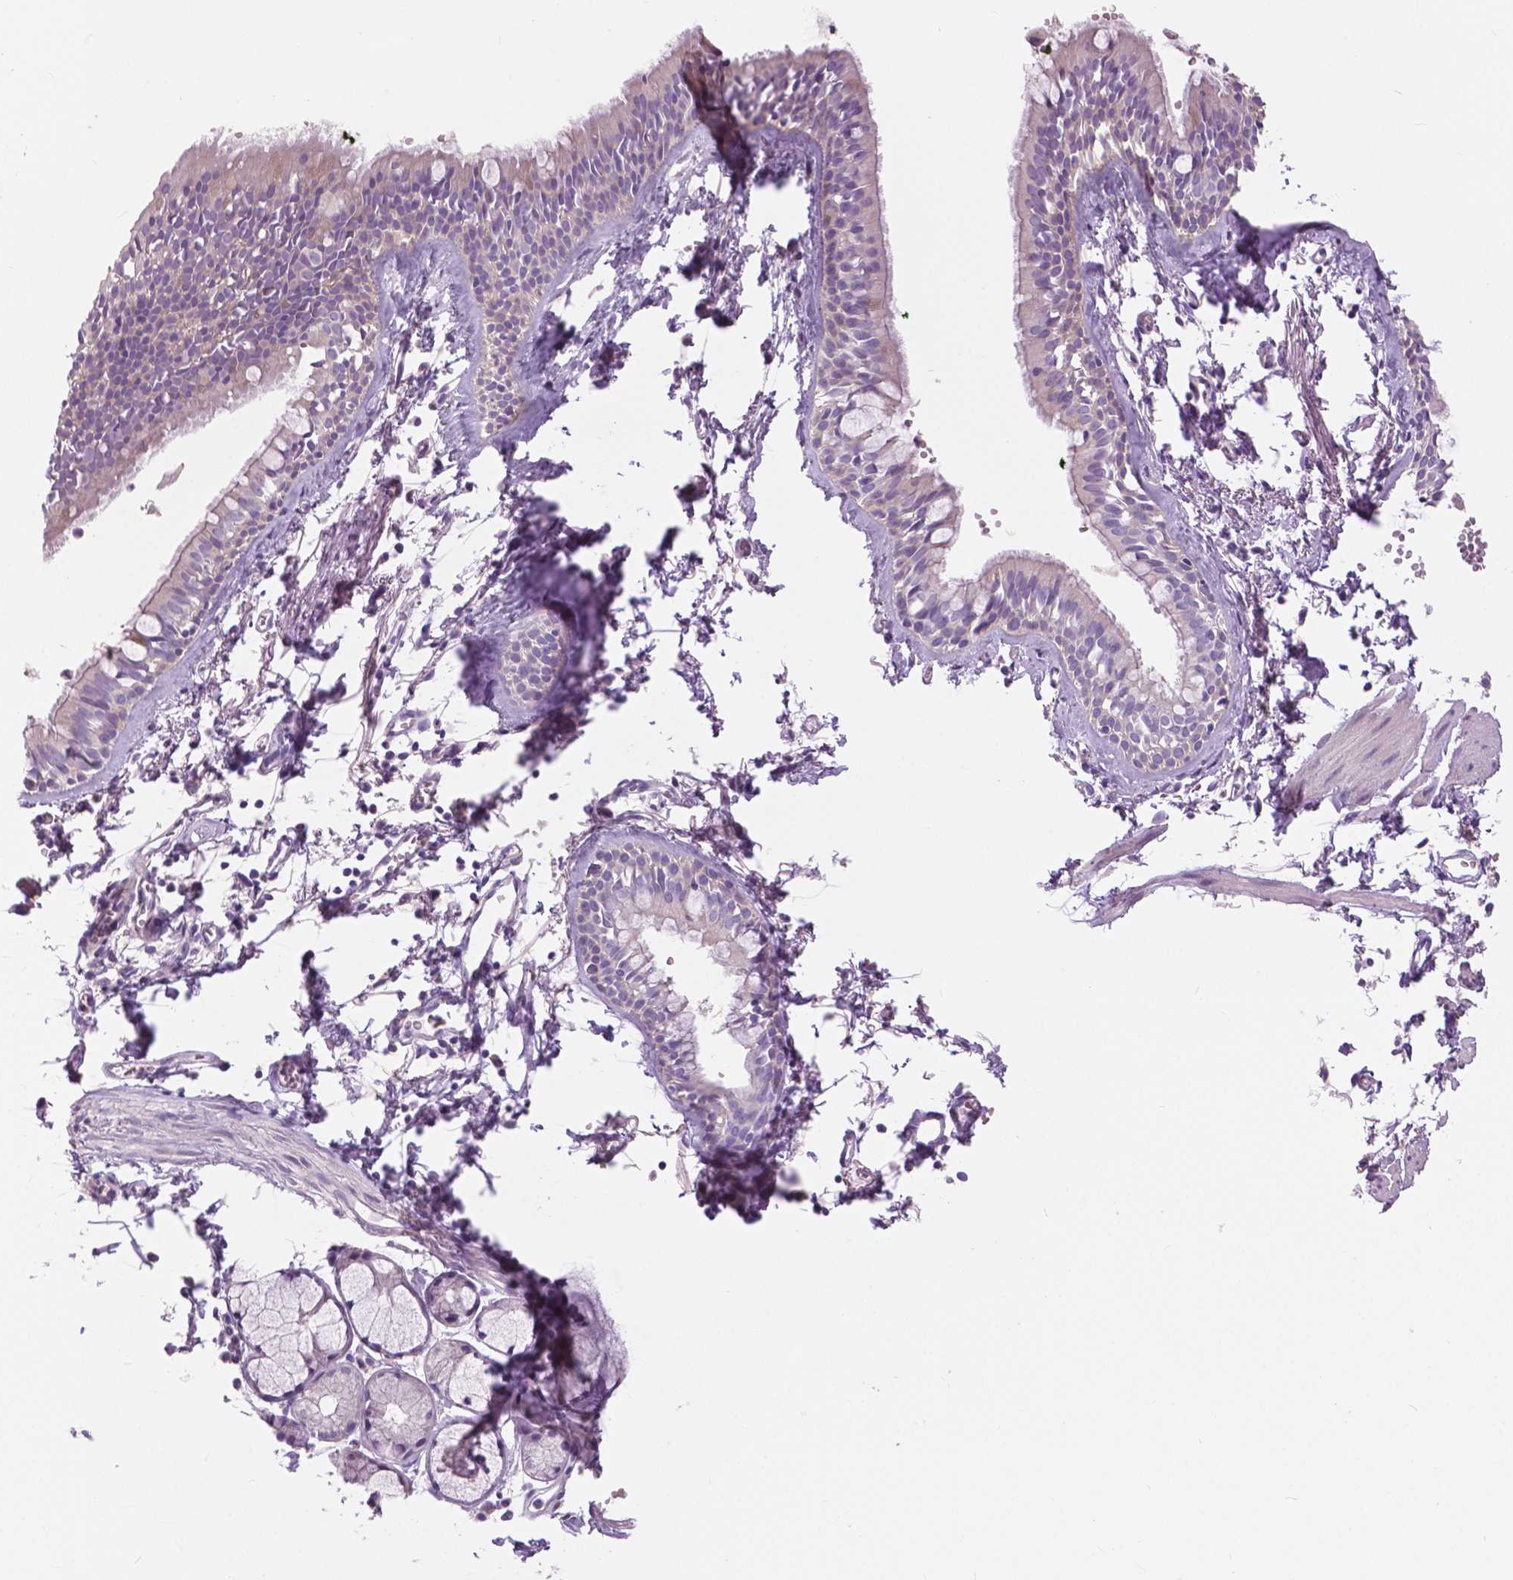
{"staining": {"intensity": "weak", "quantity": "25%-75%", "location": "cytoplasmic/membranous"}, "tissue": "bronchus", "cell_type": "Respiratory epithelial cells", "image_type": "normal", "snomed": [{"axis": "morphology", "description": "Normal tissue, NOS"}, {"axis": "topography", "description": "Cartilage tissue"}, {"axis": "topography", "description": "Bronchus"}], "caption": "A brown stain shows weak cytoplasmic/membranous positivity of a protein in respiratory epithelial cells of benign bronchus.", "gene": "SERPINI1", "patient": {"sex": "female", "age": 59}}